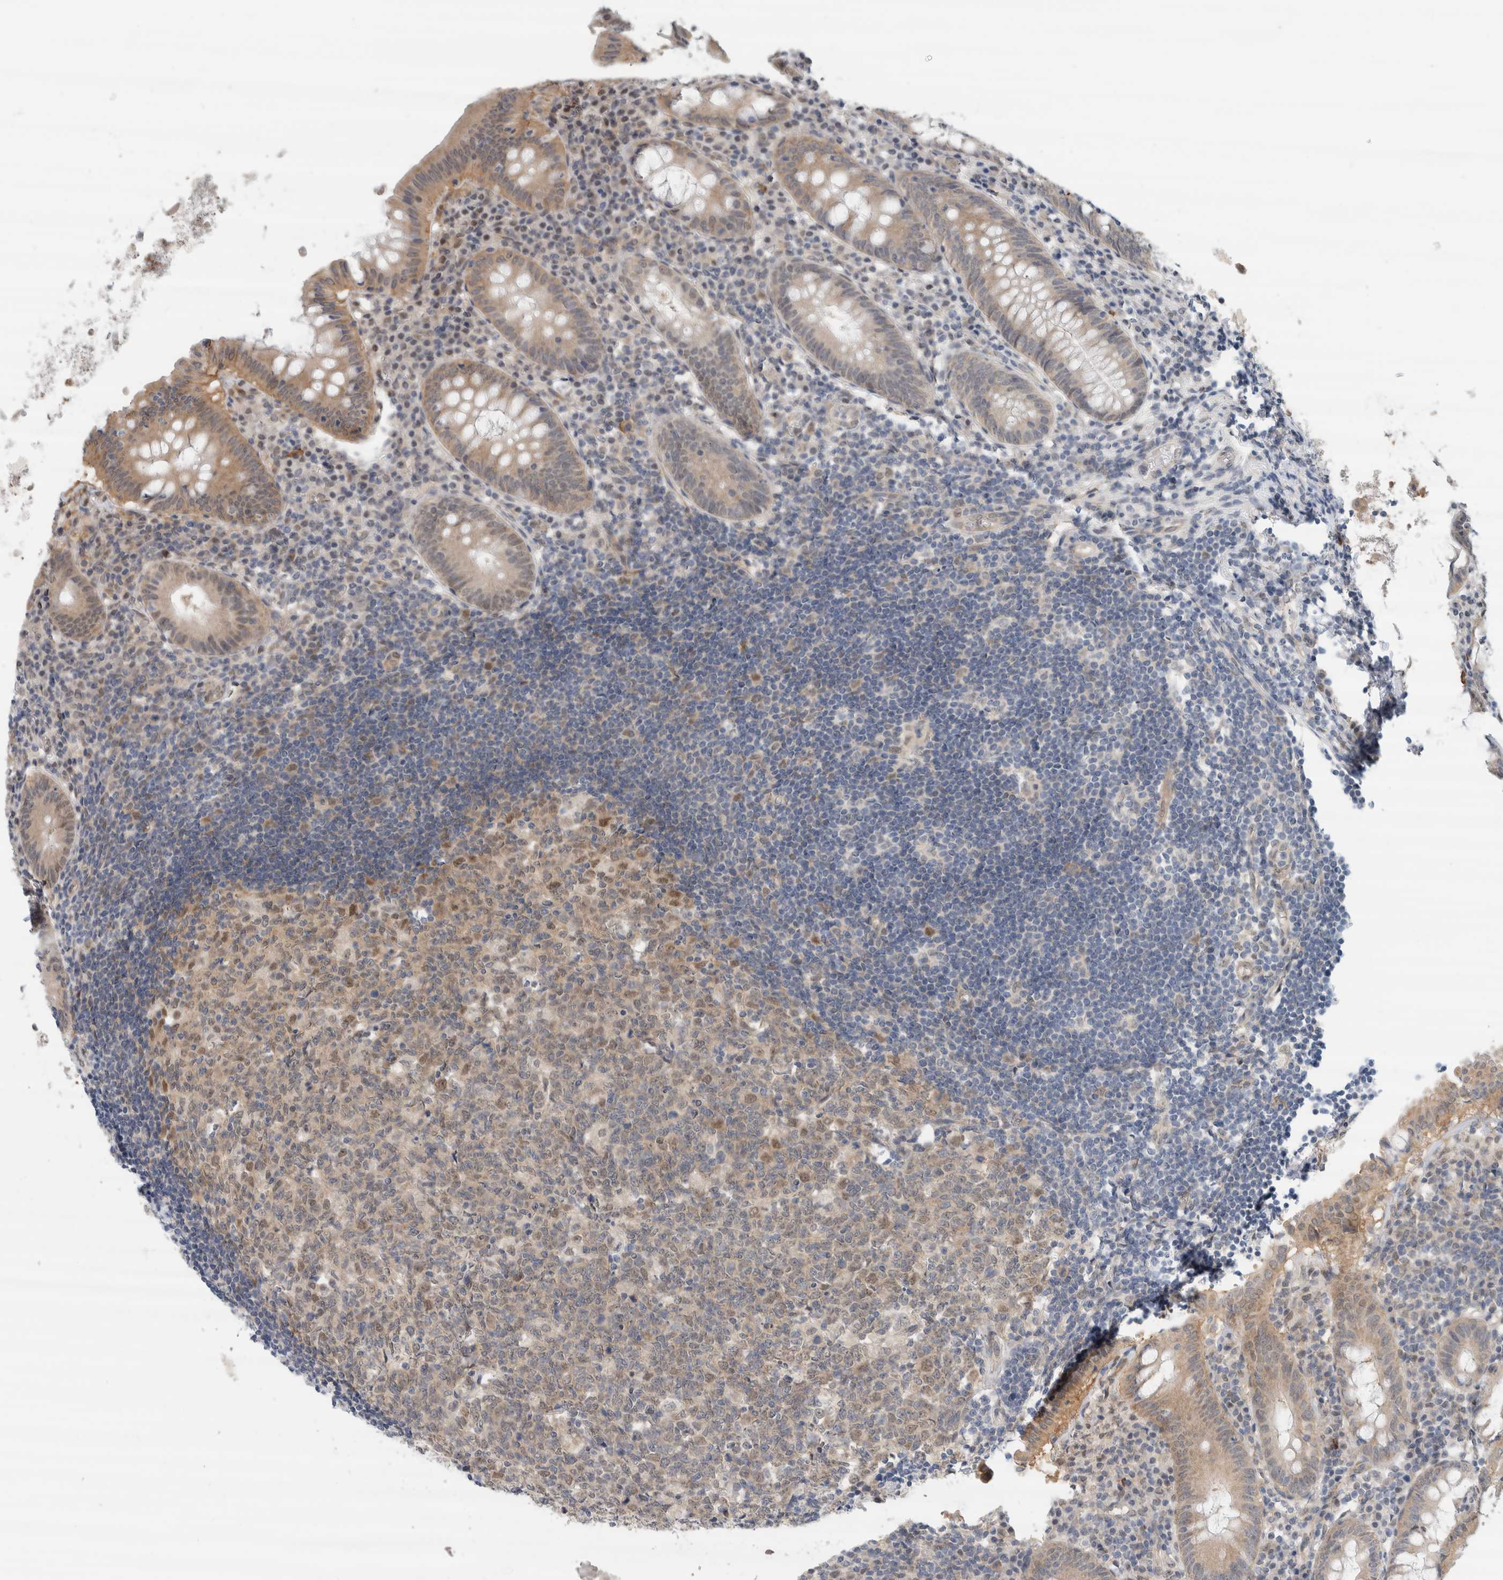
{"staining": {"intensity": "moderate", "quantity": "25%-75%", "location": "cytoplasmic/membranous"}, "tissue": "appendix", "cell_type": "Glandular cells", "image_type": "normal", "snomed": [{"axis": "morphology", "description": "Normal tissue, NOS"}, {"axis": "topography", "description": "Appendix"}], "caption": "Moderate cytoplasmic/membranous protein expression is appreciated in about 25%-75% of glandular cells in appendix. (brown staining indicates protein expression, while blue staining denotes nuclei).", "gene": "EIF4G3", "patient": {"sex": "female", "age": 54}}